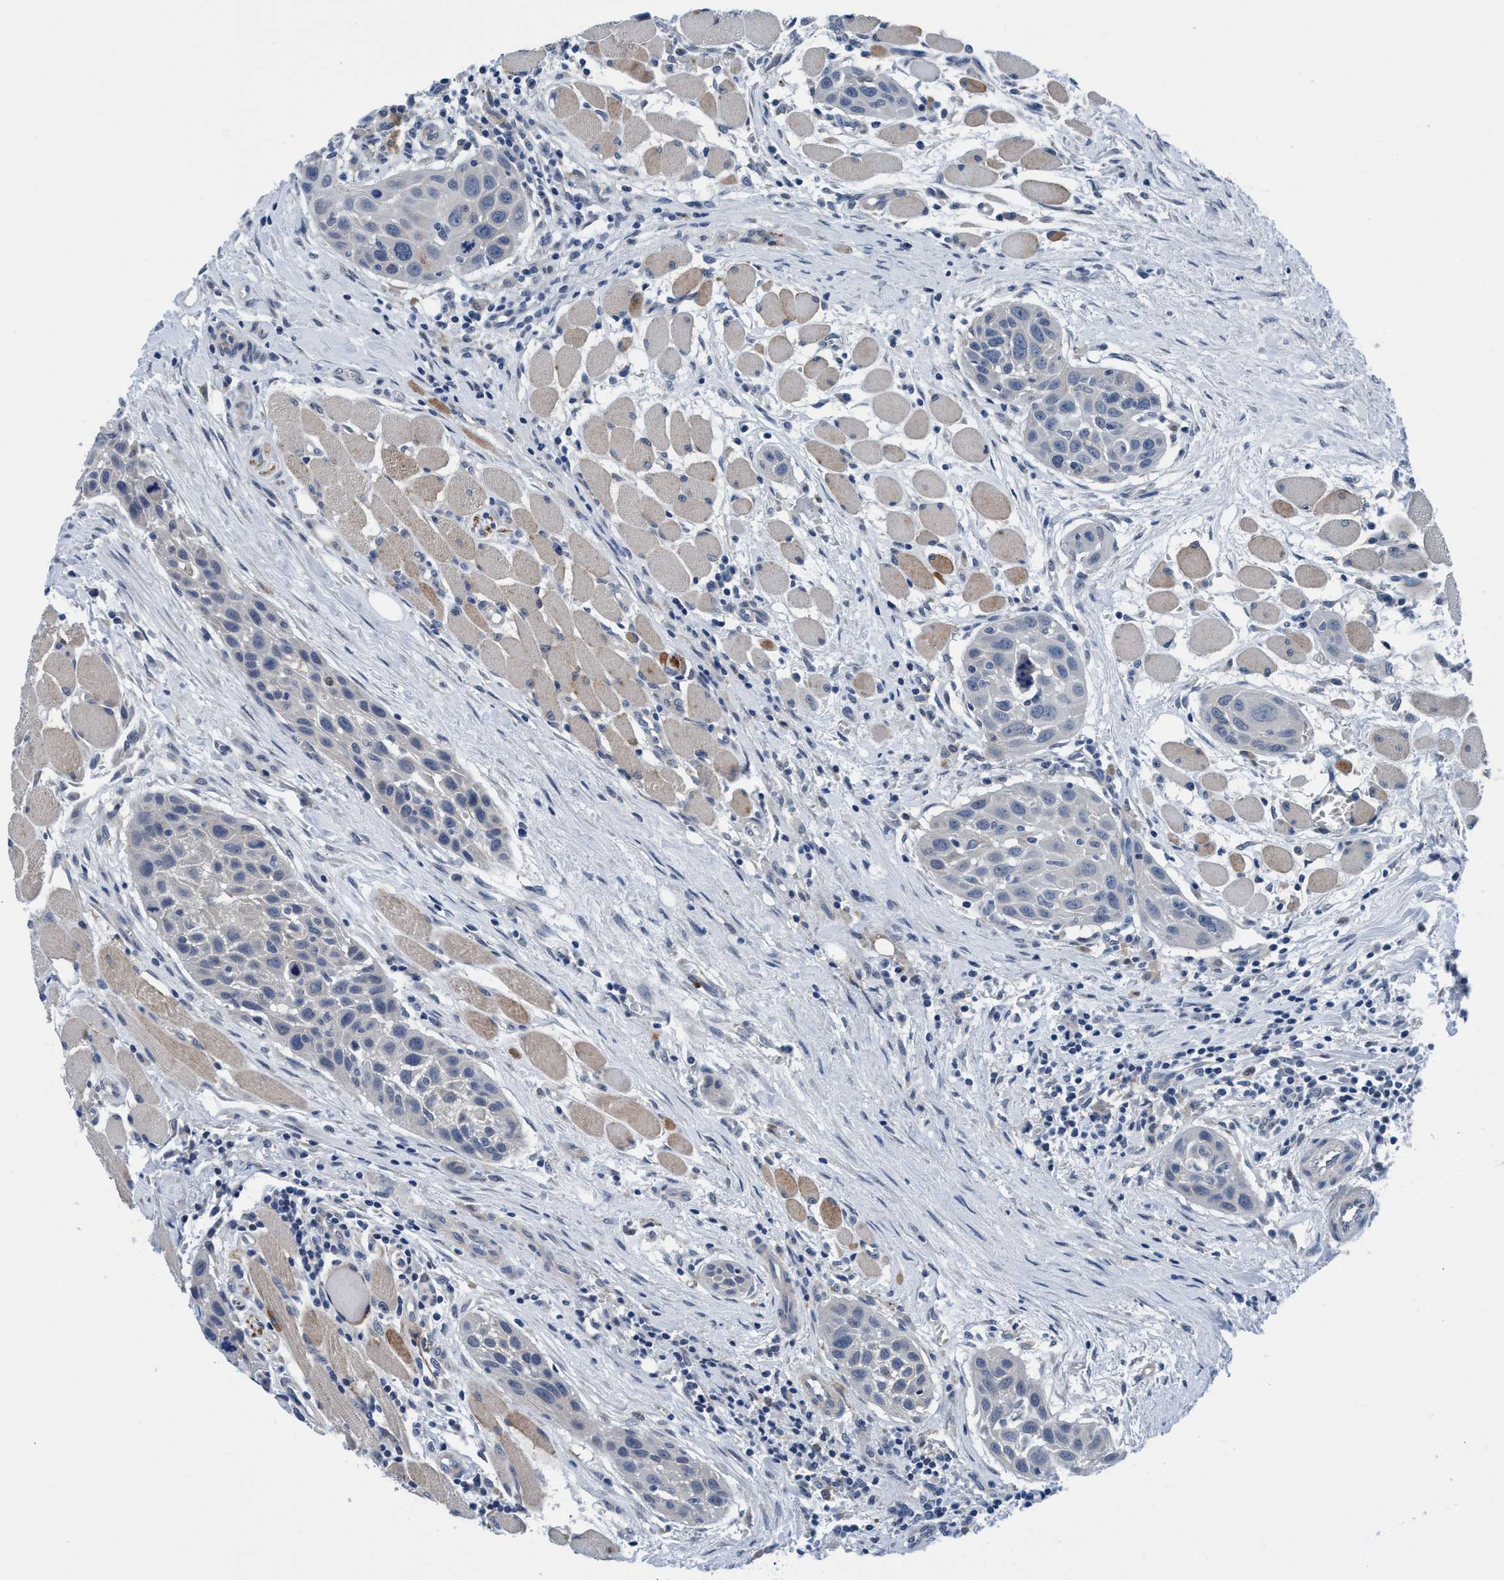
{"staining": {"intensity": "negative", "quantity": "none", "location": "none"}, "tissue": "head and neck cancer", "cell_type": "Tumor cells", "image_type": "cancer", "snomed": [{"axis": "morphology", "description": "Squamous cell carcinoma, NOS"}, {"axis": "topography", "description": "Oral tissue"}, {"axis": "topography", "description": "Head-Neck"}], "caption": "There is no significant expression in tumor cells of head and neck cancer. (DAB IHC, high magnification).", "gene": "TMEM94", "patient": {"sex": "female", "age": 50}}